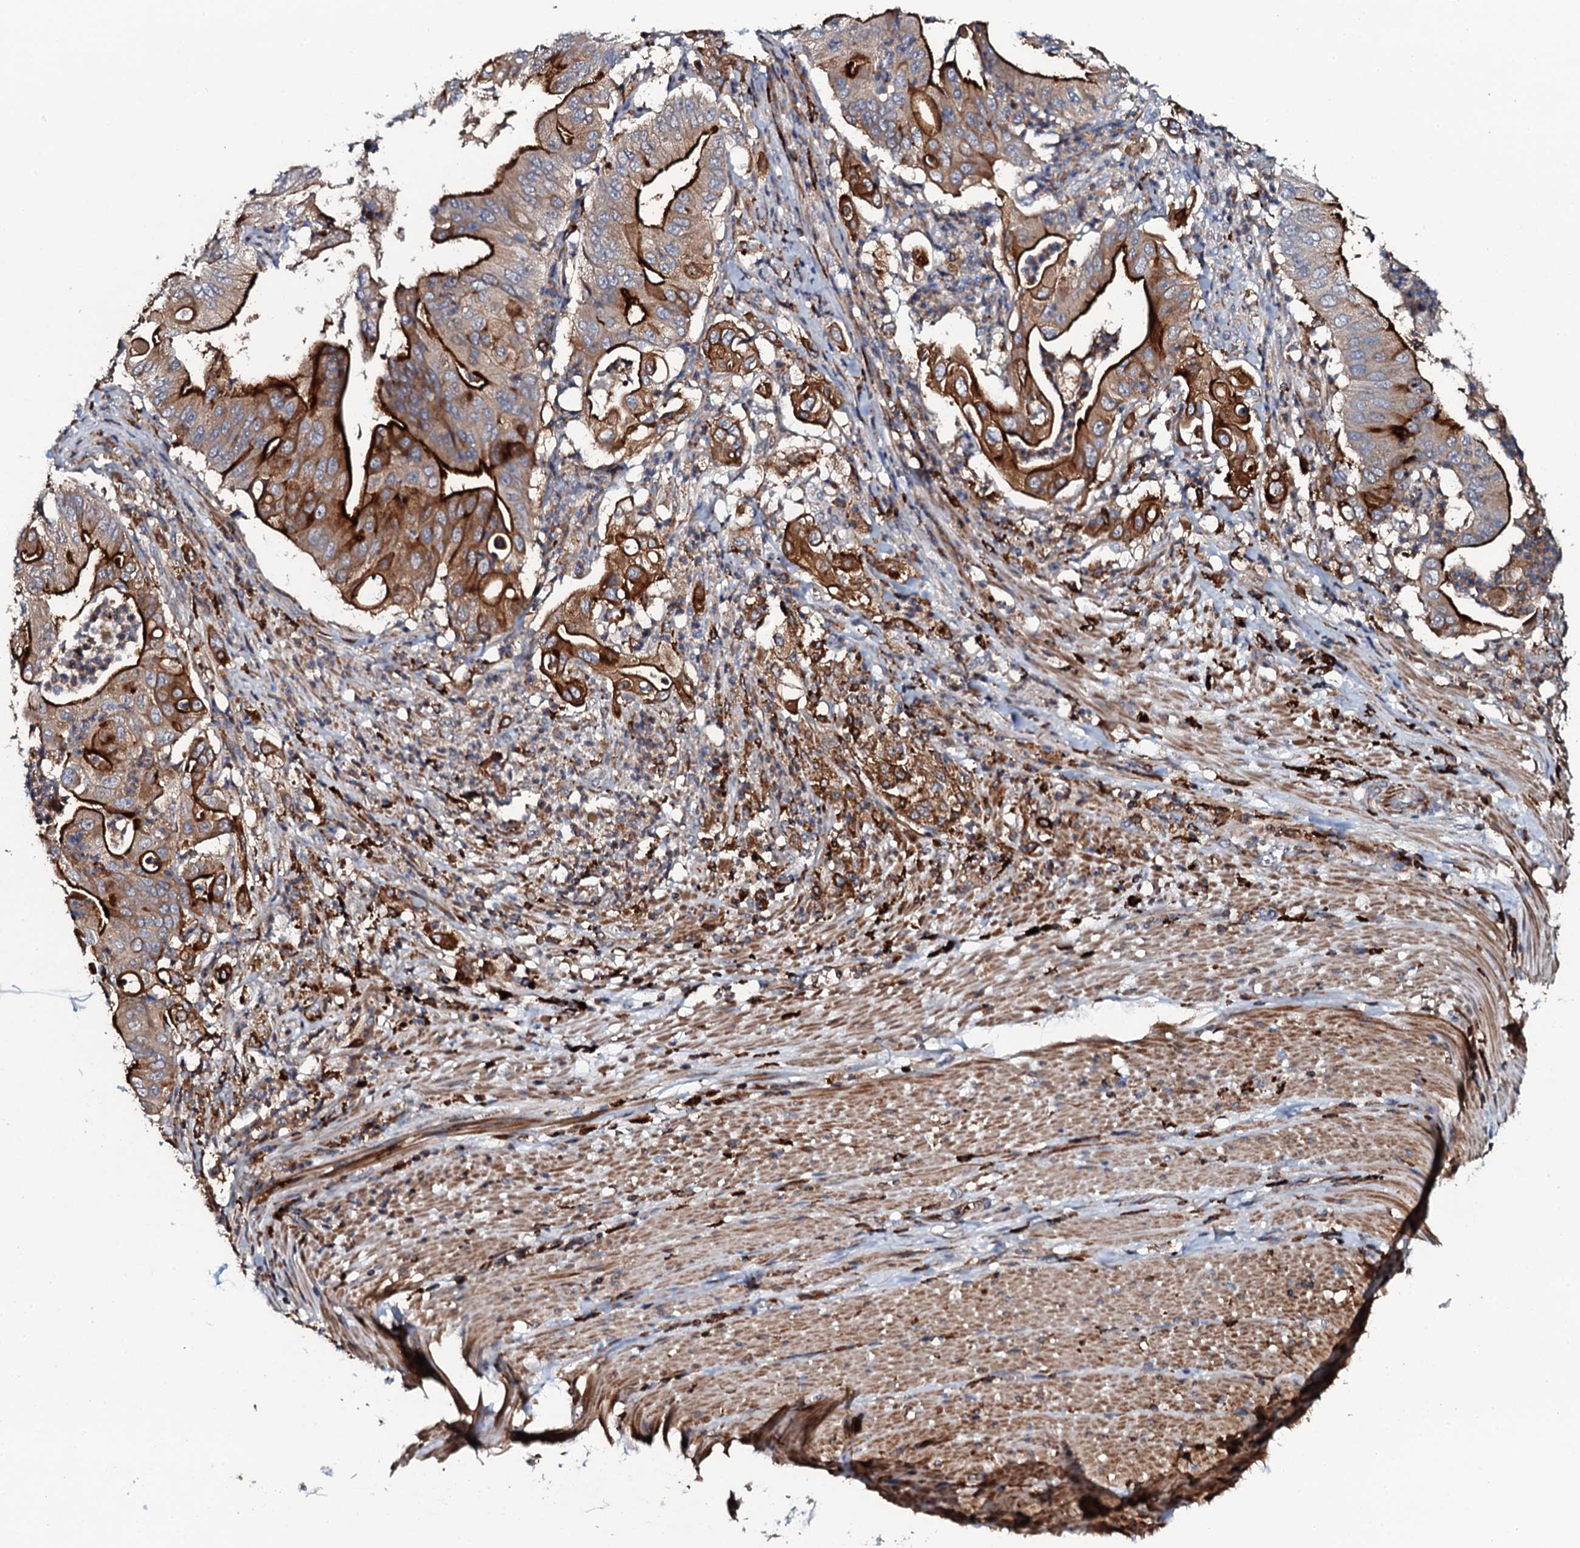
{"staining": {"intensity": "strong", "quantity": ">75%", "location": "cytoplasmic/membranous"}, "tissue": "pancreatic cancer", "cell_type": "Tumor cells", "image_type": "cancer", "snomed": [{"axis": "morphology", "description": "Adenocarcinoma, NOS"}, {"axis": "topography", "description": "Pancreas"}], "caption": "Immunohistochemistry (IHC) staining of pancreatic adenocarcinoma, which shows high levels of strong cytoplasmic/membranous positivity in approximately >75% of tumor cells indicating strong cytoplasmic/membranous protein expression. The staining was performed using DAB (3,3'-diaminobenzidine) (brown) for protein detection and nuclei were counterstained in hematoxylin (blue).", "gene": "VAMP8", "patient": {"sex": "female", "age": 77}}